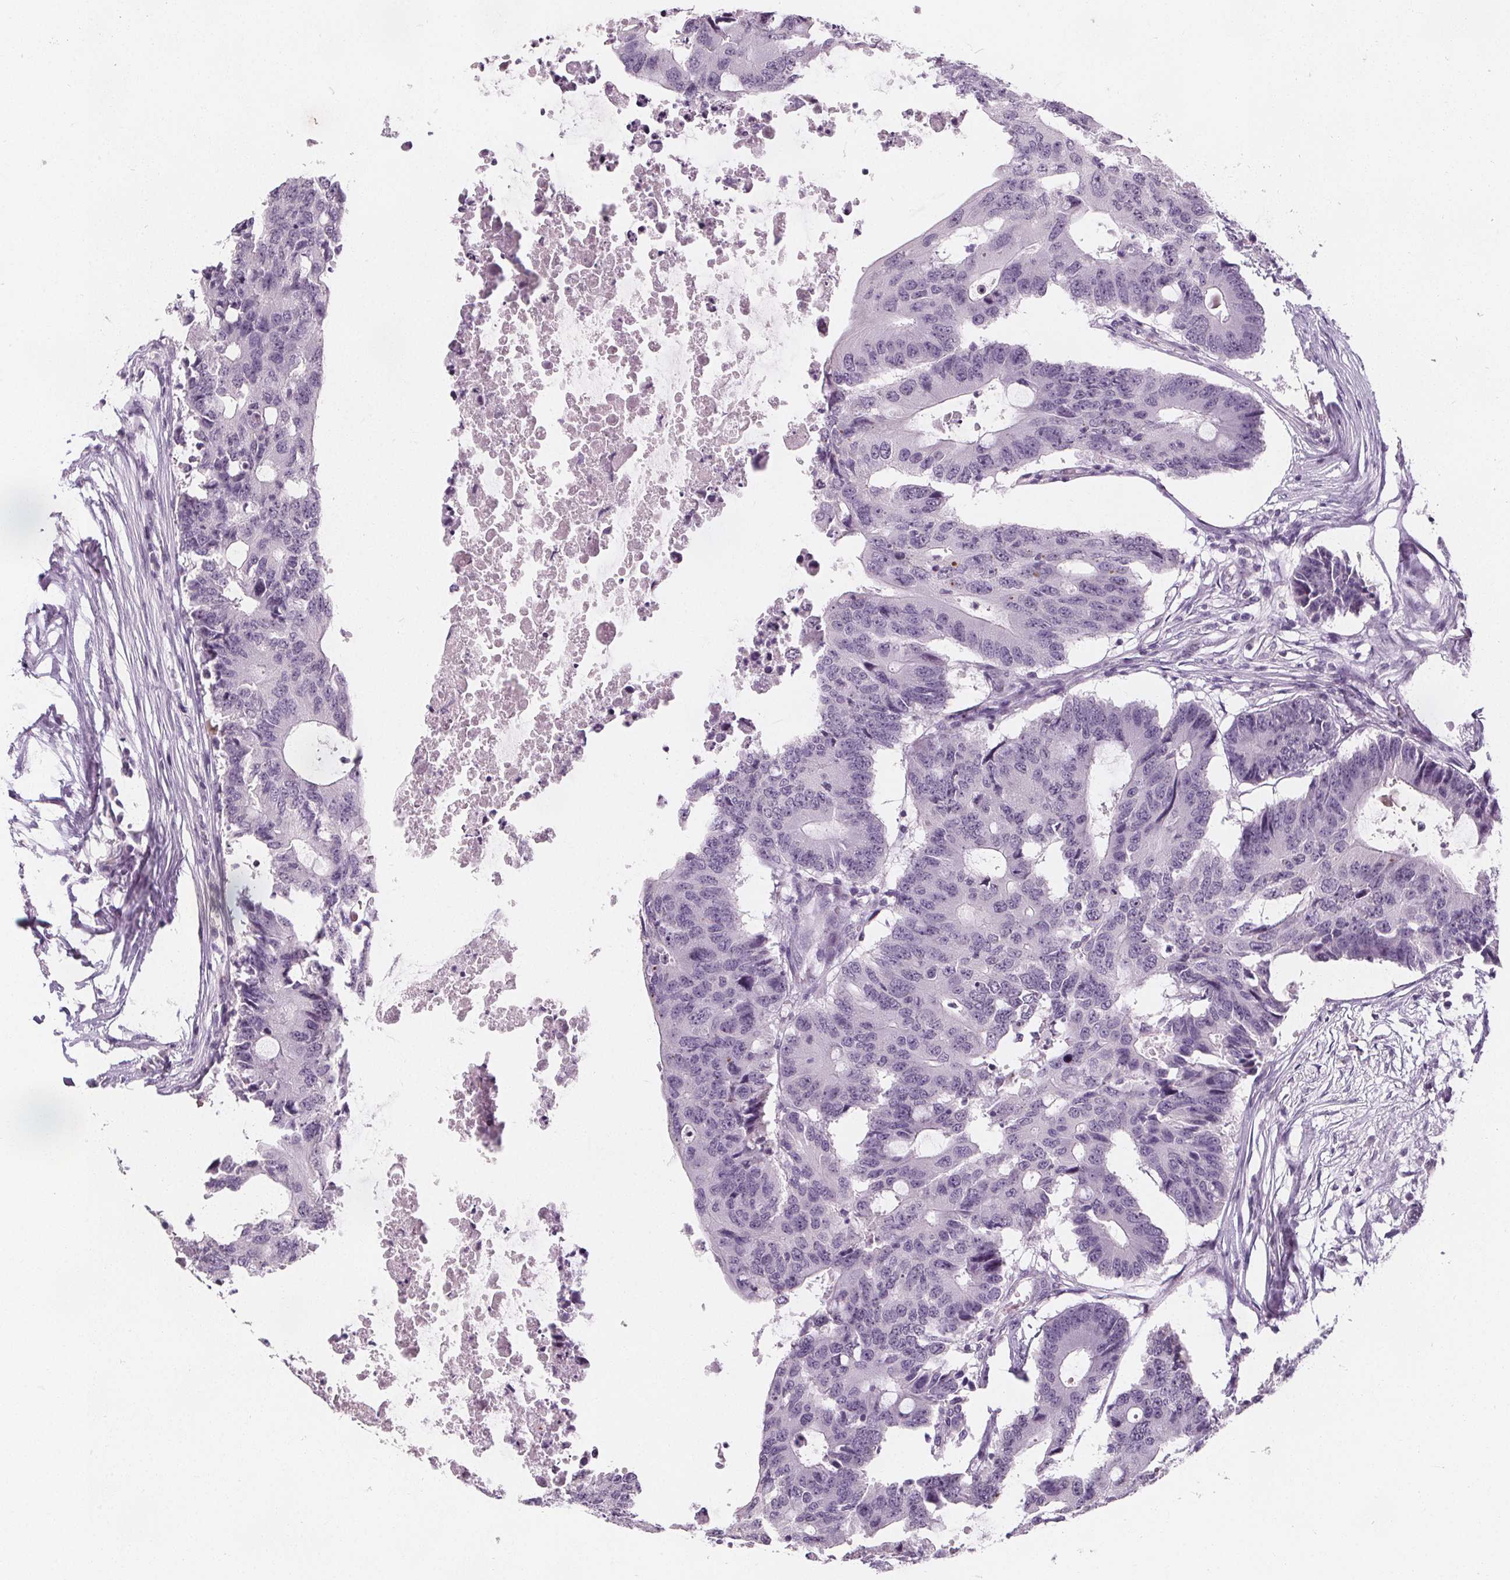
{"staining": {"intensity": "negative", "quantity": "none", "location": "none"}, "tissue": "colorectal cancer", "cell_type": "Tumor cells", "image_type": "cancer", "snomed": [{"axis": "morphology", "description": "Adenocarcinoma, NOS"}, {"axis": "topography", "description": "Colon"}], "caption": "A high-resolution histopathology image shows immunohistochemistry staining of adenocarcinoma (colorectal), which displays no significant positivity in tumor cells.", "gene": "DBX2", "patient": {"sex": "male", "age": 71}}